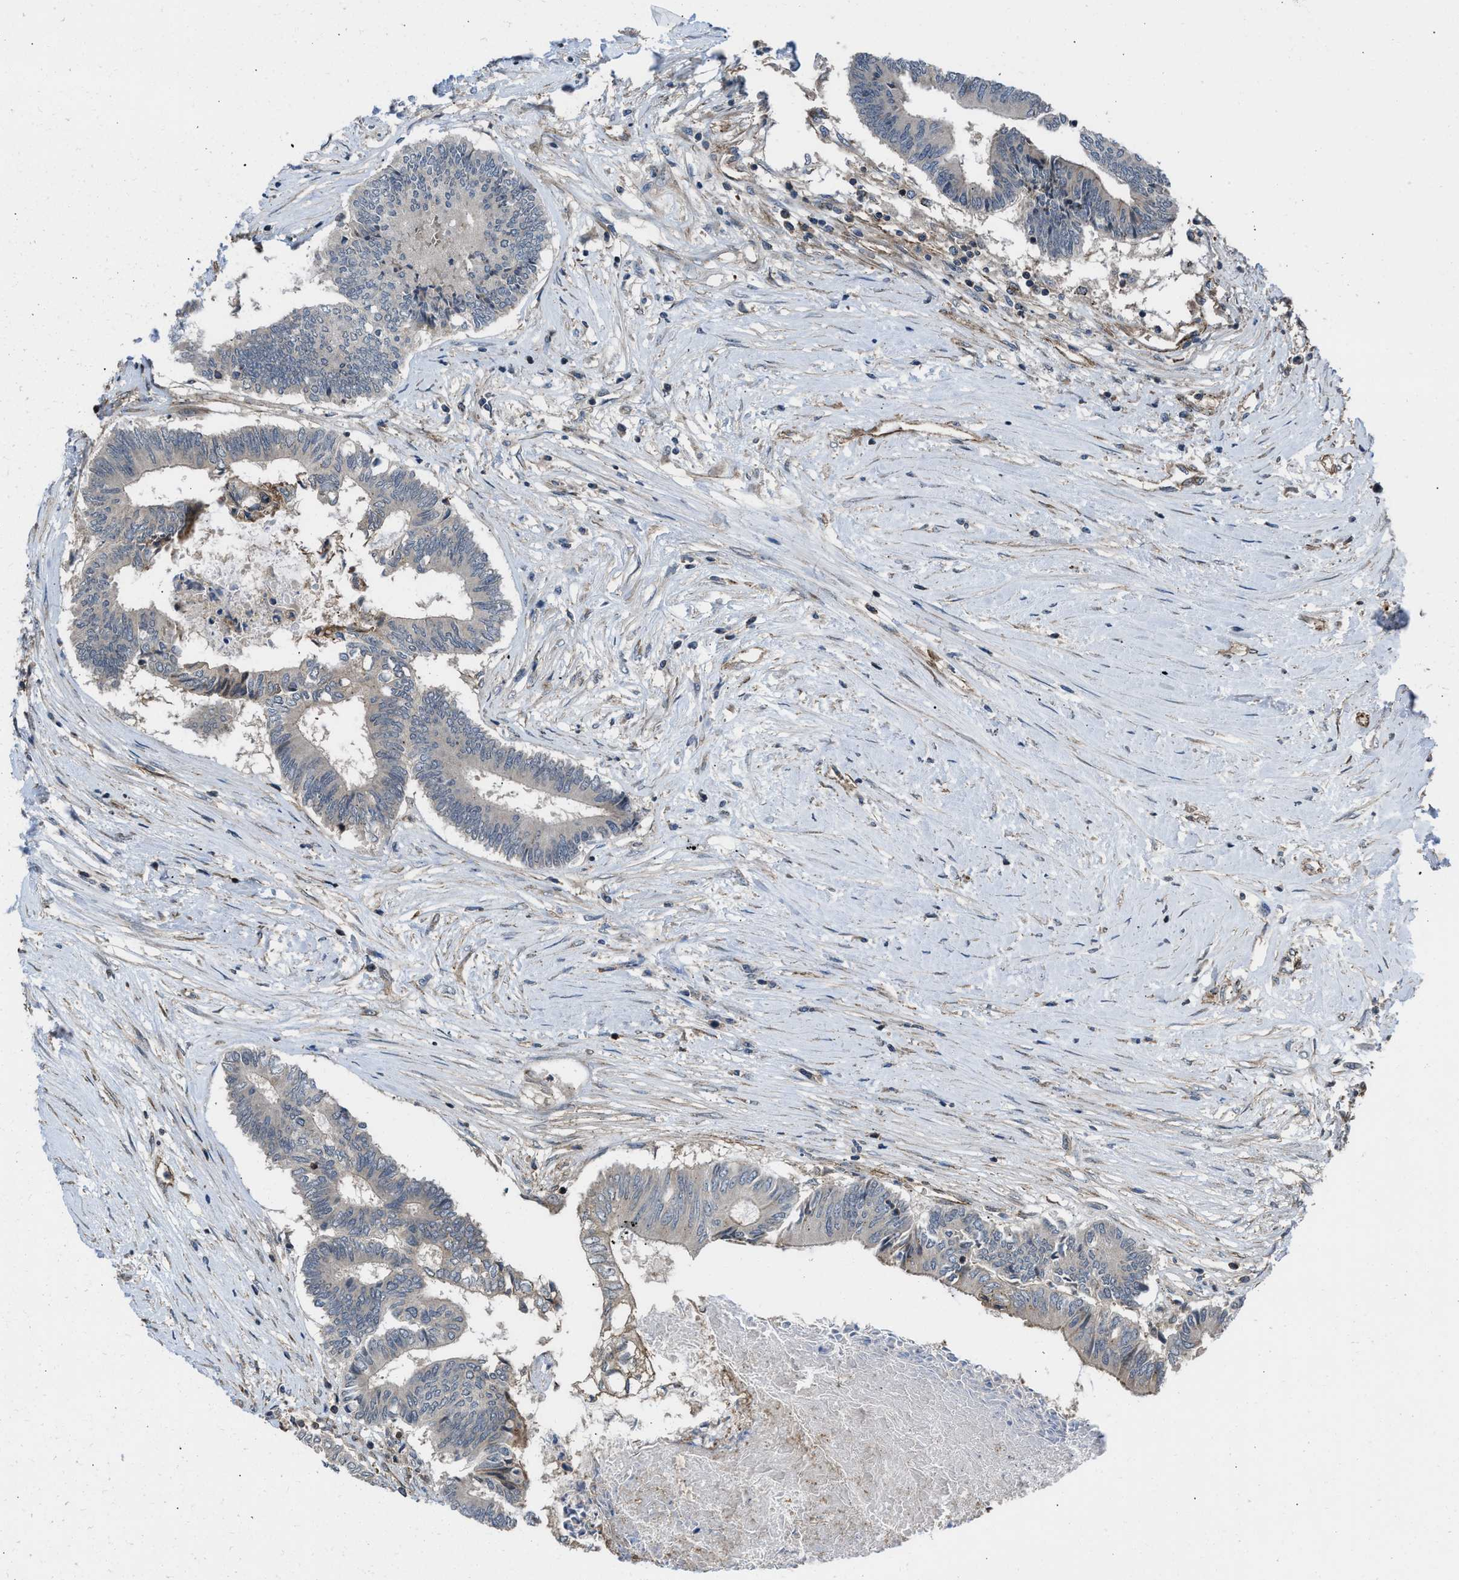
{"staining": {"intensity": "negative", "quantity": "none", "location": "none"}, "tissue": "colorectal cancer", "cell_type": "Tumor cells", "image_type": "cancer", "snomed": [{"axis": "morphology", "description": "Adenocarcinoma, NOS"}, {"axis": "topography", "description": "Rectum"}], "caption": "High power microscopy histopathology image of an IHC image of adenocarcinoma (colorectal), revealing no significant staining in tumor cells. (Immunohistochemistry, brightfield microscopy, high magnification).", "gene": "GPATCH2L", "patient": {"sex": "male", "age": 63}}